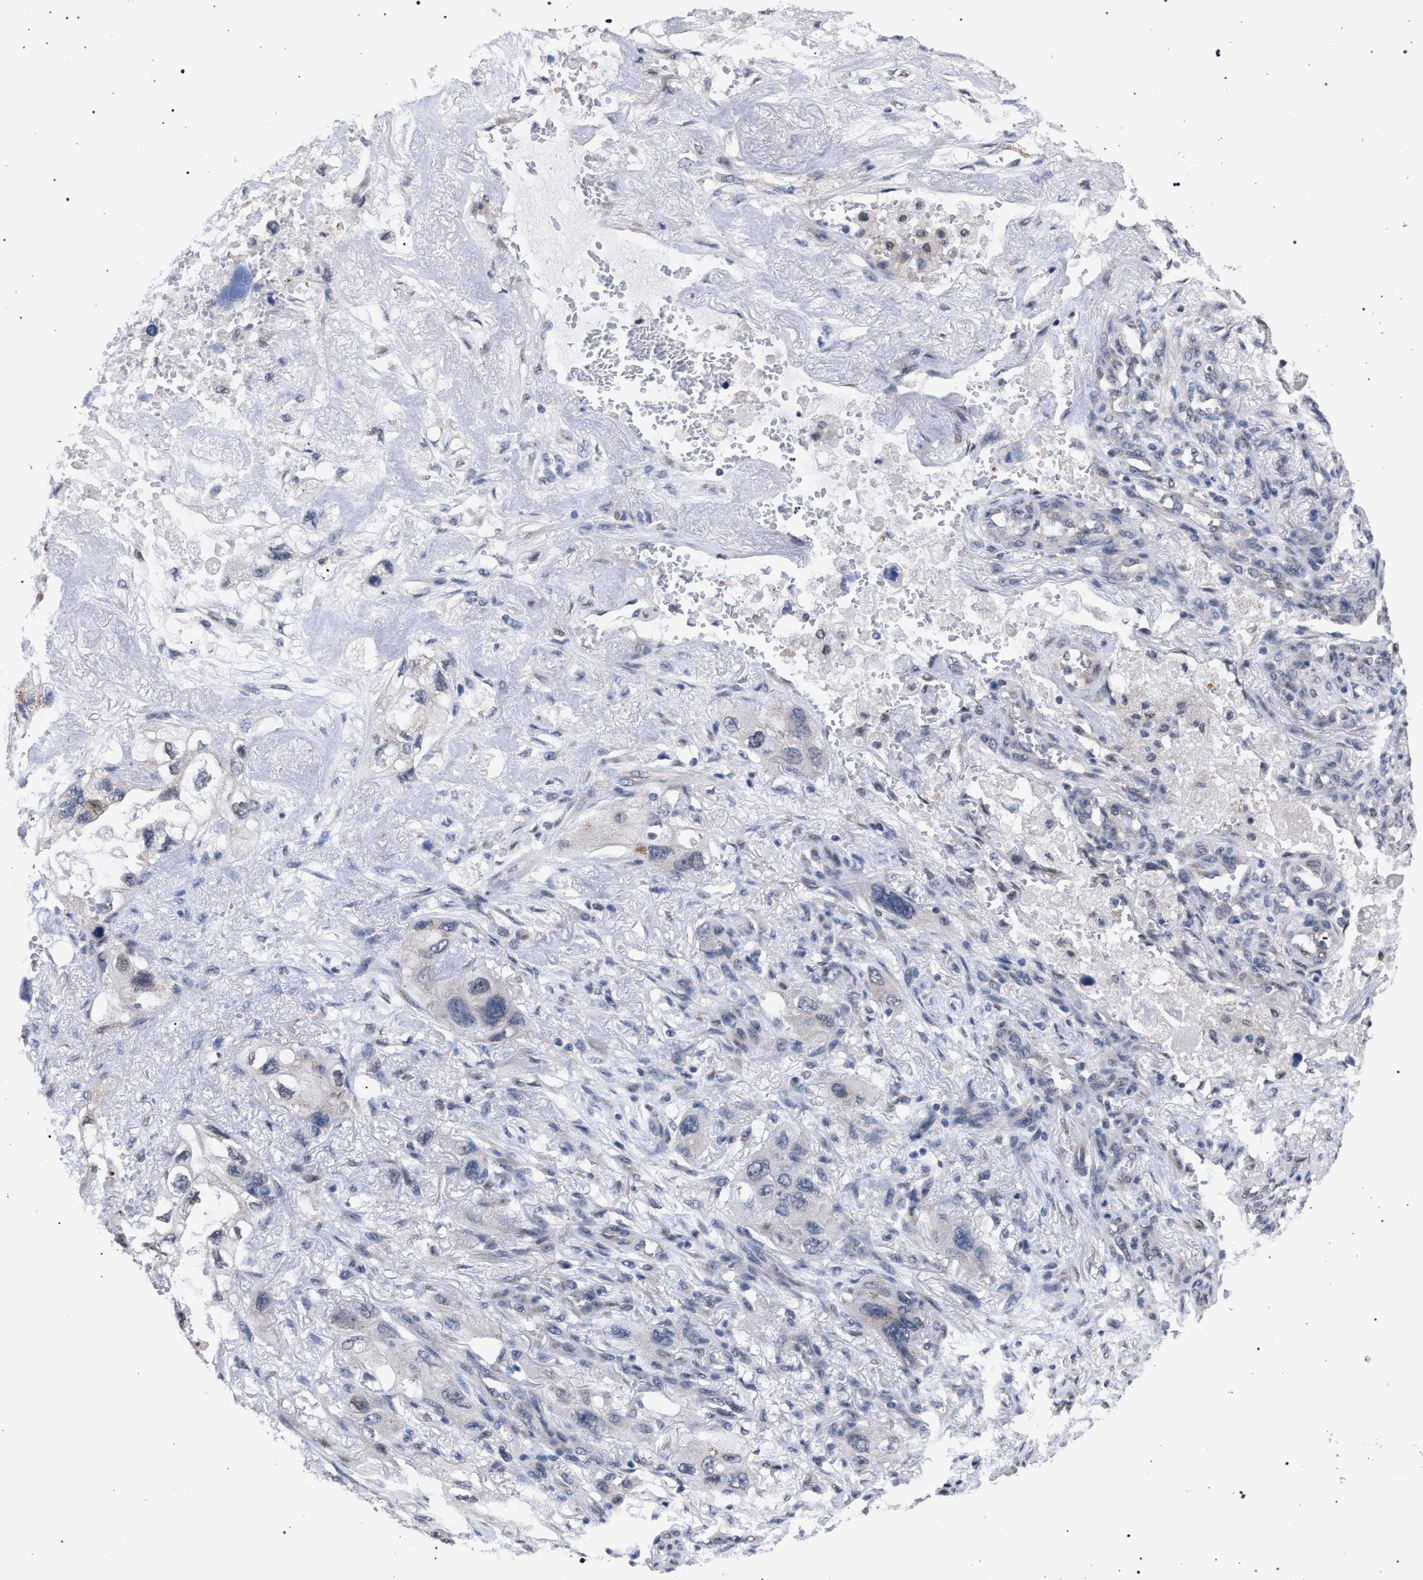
{"staining": {"intensity": "negative", "quantity": "none", "location": "none"}, "tissue": "lung cancer", "cell_type": "Tumor cells", "image_type": "cancer", "snomed": [{"axis": "morphology", "description": "Squamous cell carcinoma, NOS"}, {"axis": "topography", "description": "Lung"}], "caption": "This is a micrograph of immunohistochemistry staining of lung squamous cell carcinoma, which shows no expression in tumor cells.", "gene": "GOLGA2", "patient": {"sex": "female", "age": 73}}